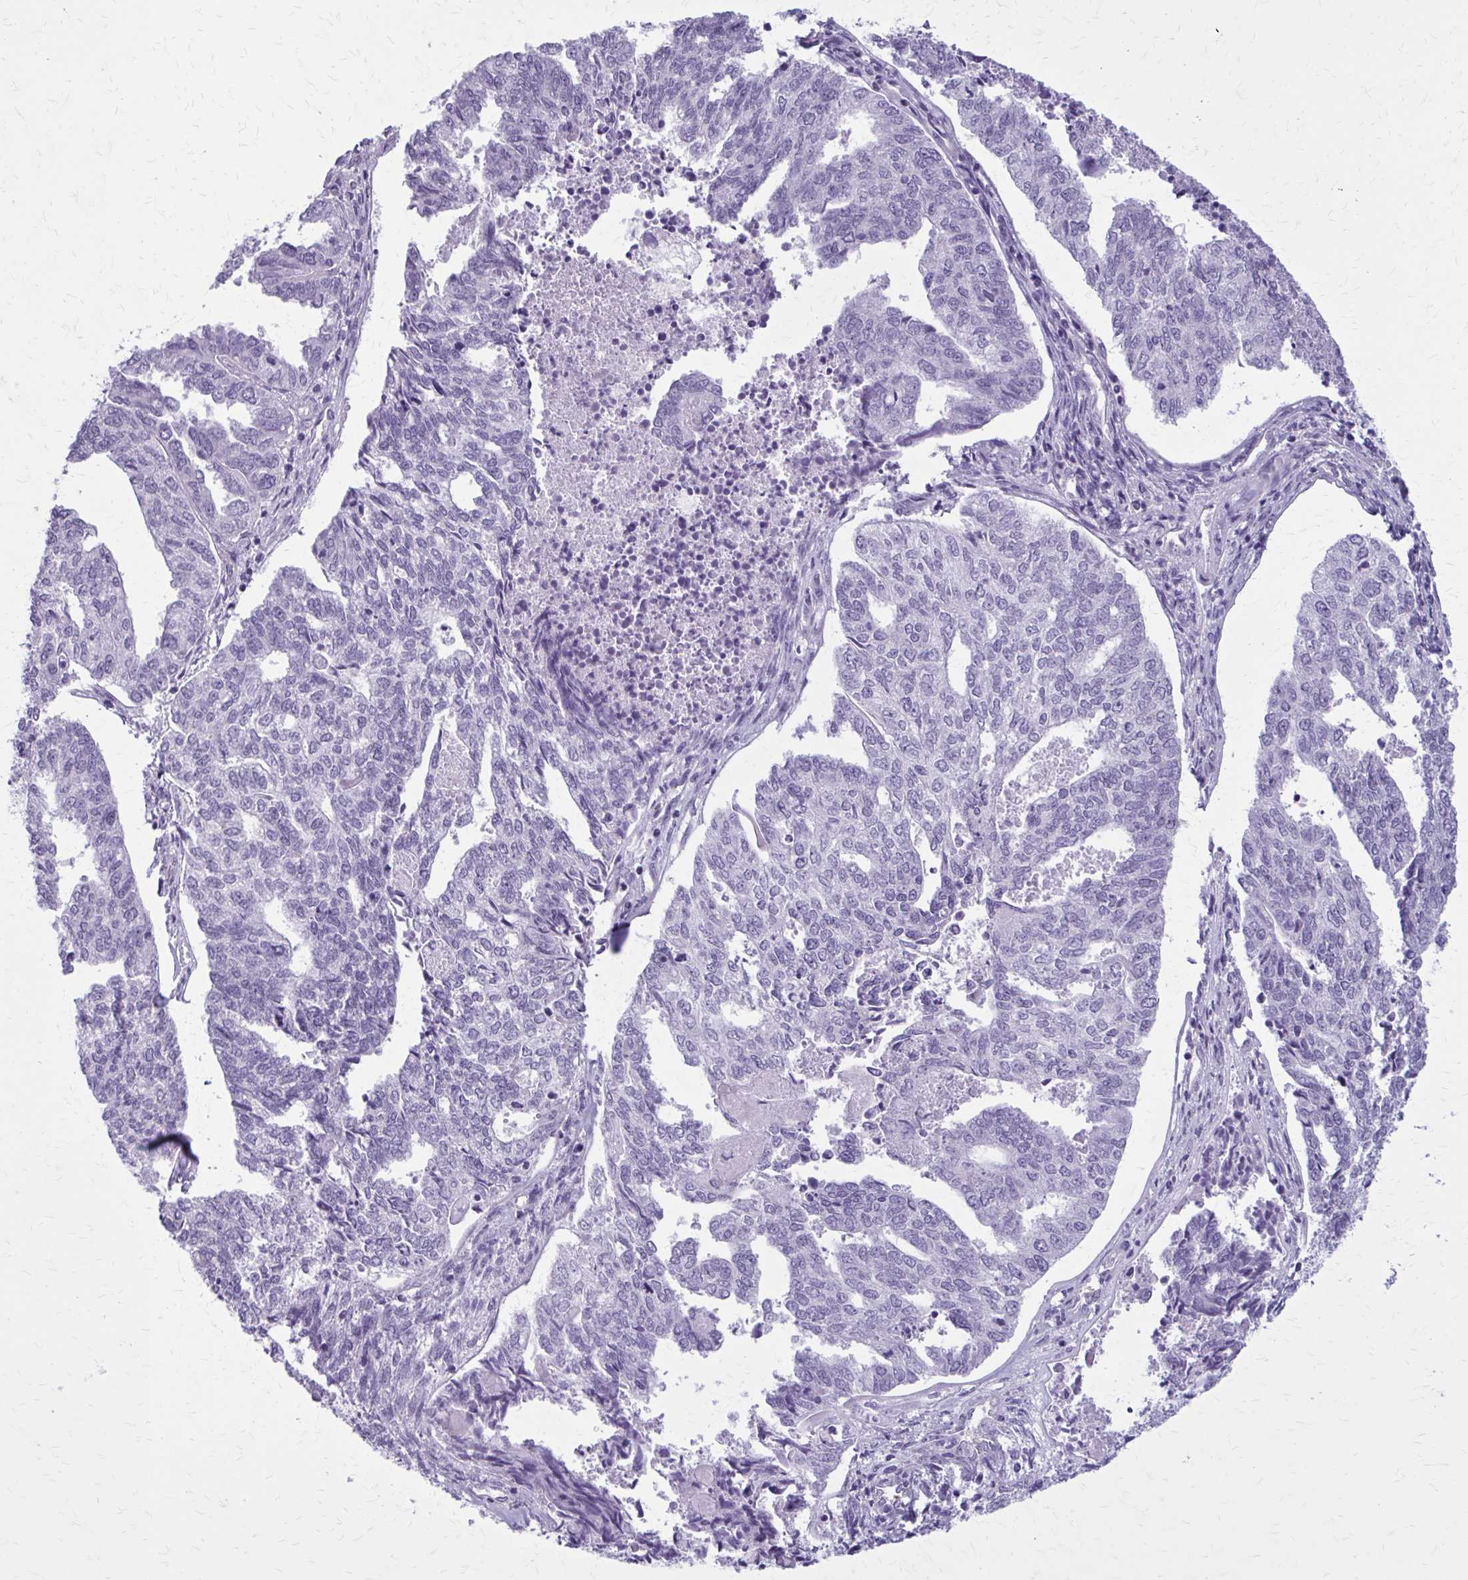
{"staining": {"intensity": "negative", "quantity": "none", "location": "none"}, "tissue": "endometrial cancer", "cell_type": "Tumor cells", "image_type": "cancer", "snomed": [{"axis": "morphology", "description": "Adenocarcinoma, NOS"}, {"axis": "topography", "description": "Endometrium"}], "caption": "Immunohistochemical staining of human endometrial cancer reveals no significant expression in tumor cells.", "gene": "CASQ2", "patient": {"sex": "female", "age": 73}}